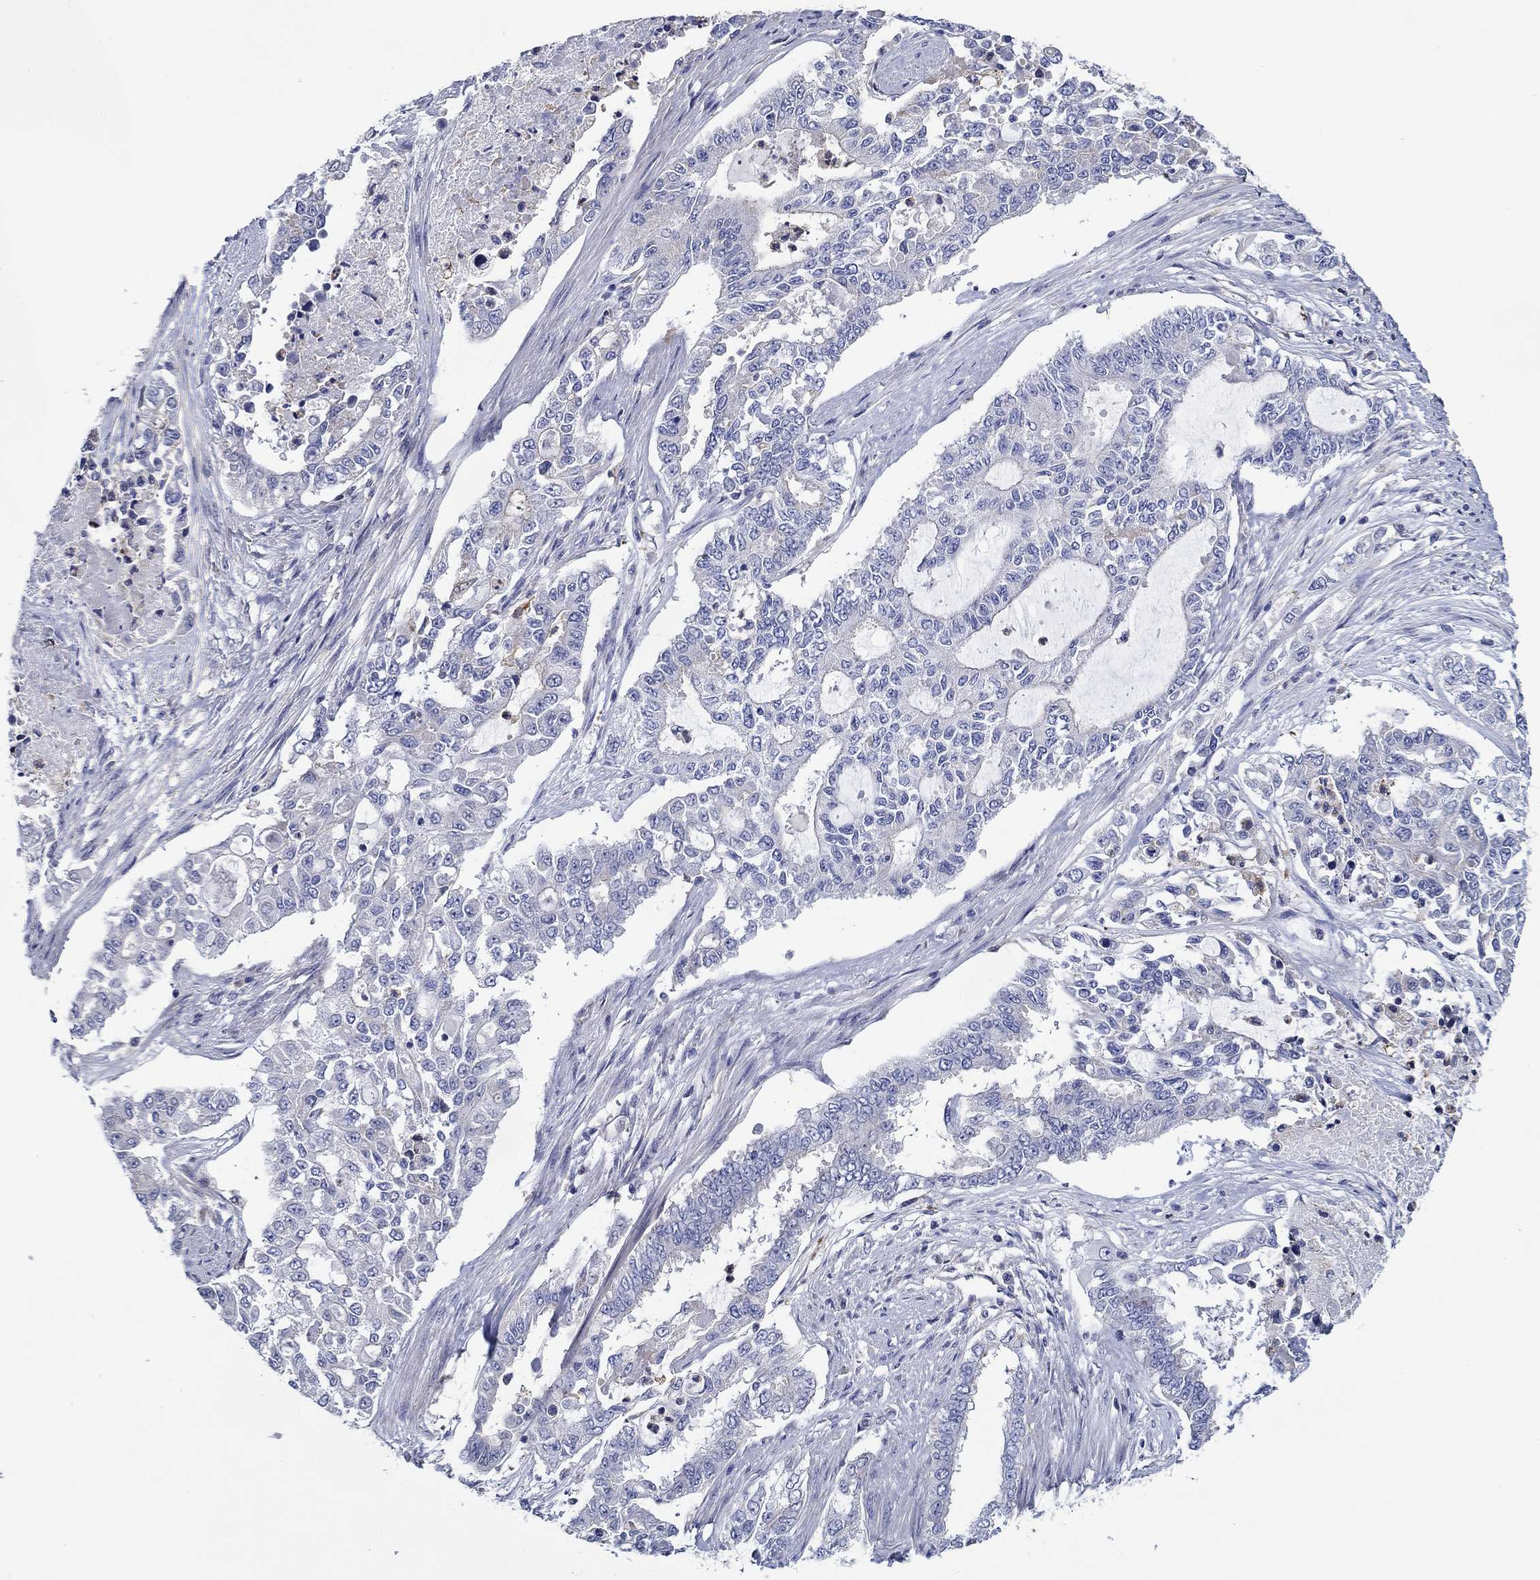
{"staining": {"intensity": "negative", "quantity": "none", "location": "none"}, "tissue": "endometrial cancer", "cell_type": "Tumor cells", "image_type": "cancer", "snomed": [{"axis": "morphology", "description": "Adenocarcinoma, NOS"}, {"axis": "topography", "description": "Uterus"}], "caption": "Tumor cells show no significant protein expression in adenocarcinoma (endometrial).", "gene": "CFAP61", "patient": {"sex": "female", "age": 59}}